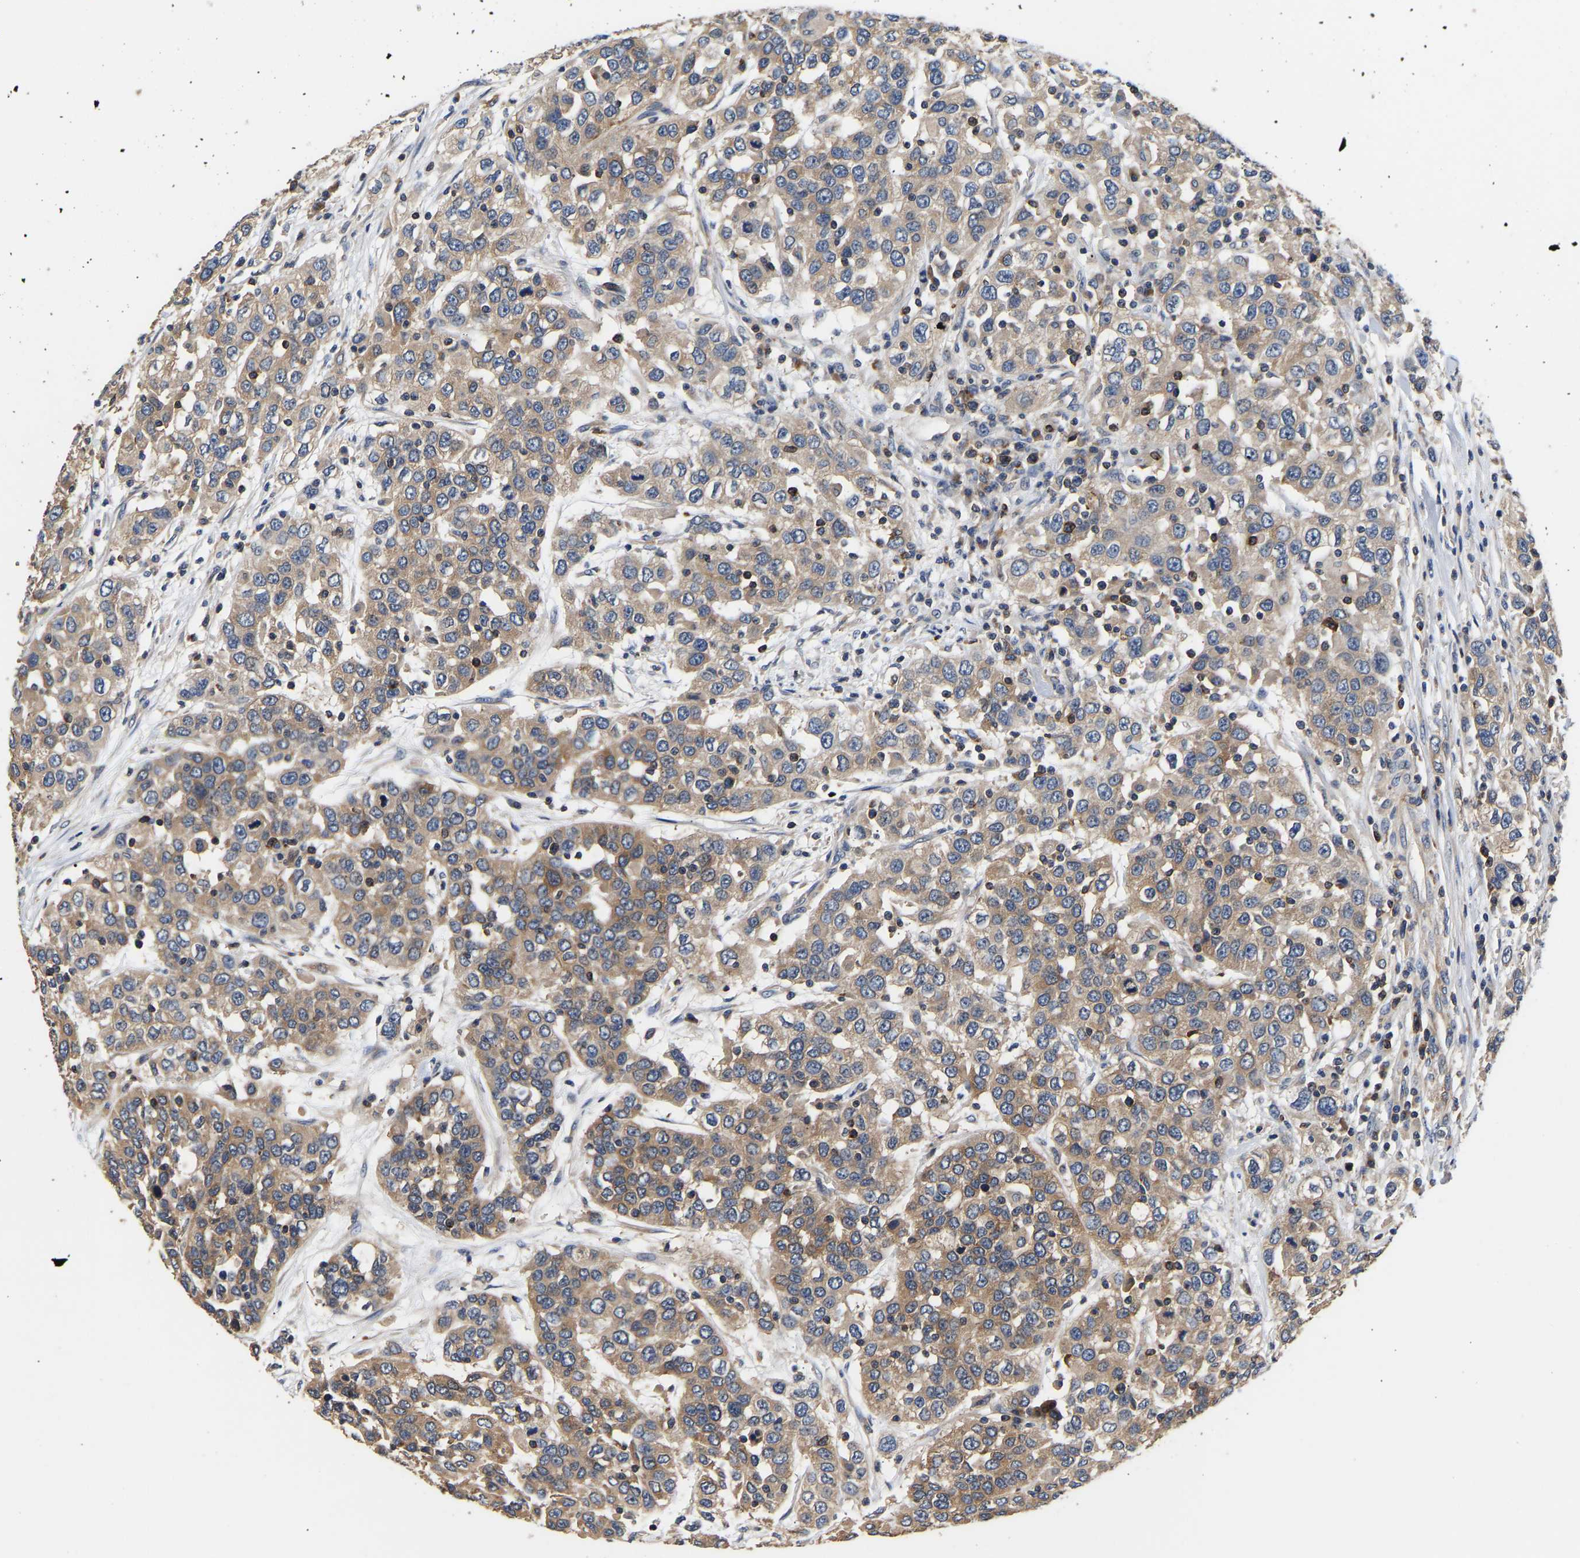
{"staining": {"intensity": "moderate", "quantity": ">75%", "location": "cytoplasmic/membranous"}, "tissue": "urothelial cancer", "cell_type": "Tumor cells", "image_type": "cancer", "snomed": [{"axis": "morphology", "description": "Urothelial carcinoma, High grade"}, {"axis": "topography", "description": "Urinary bladder"}], "caption": "Immunohistochemistry (IHC) staining of high-grade urothelial carcinoma, which demonstrates medium levels of moderate cytoplasmic/membranous positivity in about >75% of tumor cells indicating moderate cytoplasmic/membranous protein expression. The staining was performed using DAB (3,3'-diaminobenzidine) (brown) for protein detection and nuclei were counterstained in hematoxylin (blue).", "gene": "LRBA", "patient": {"sex": "female", "age": 80}}